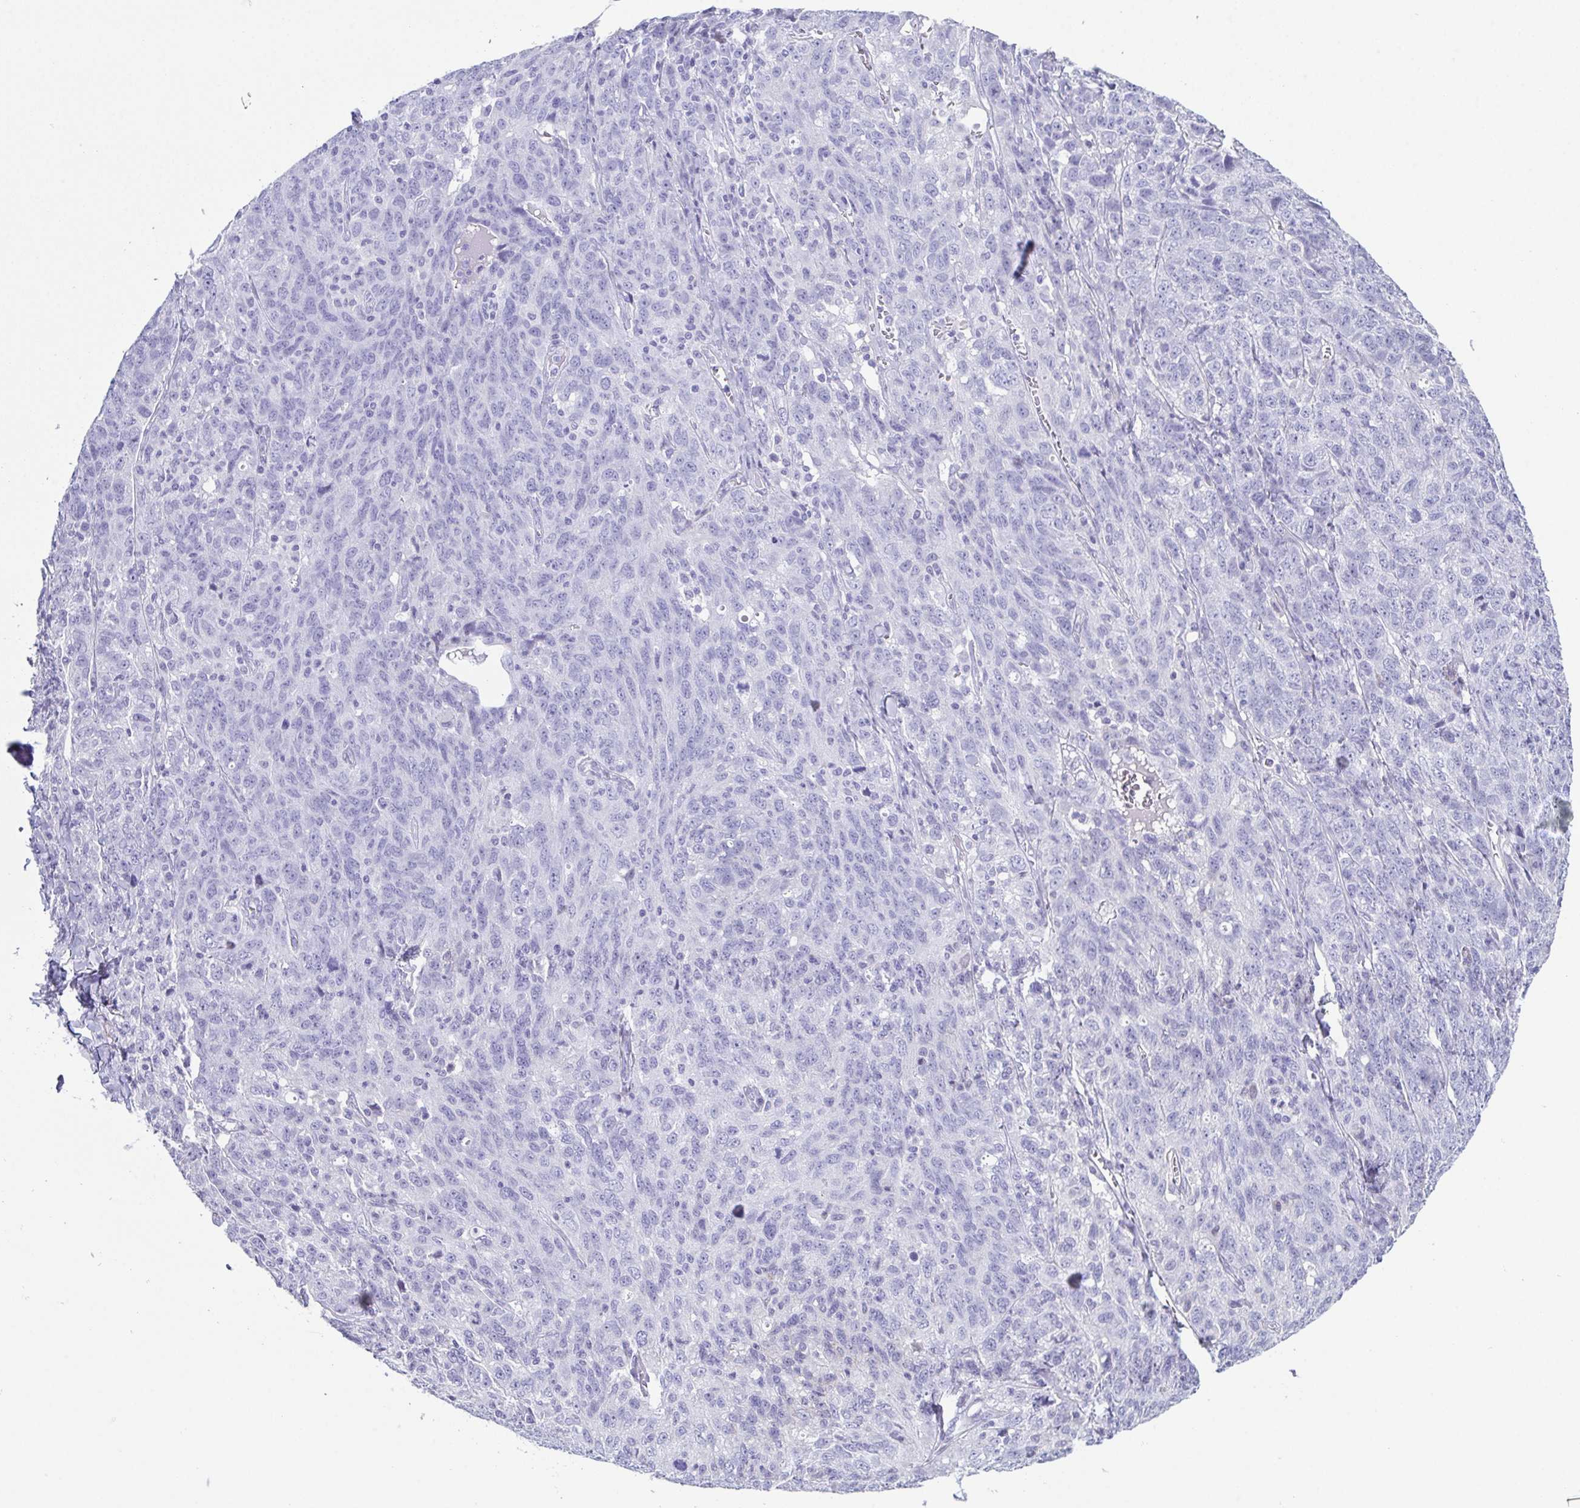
{"staining": {"intensity": "negative", "quantity": "none", "location": "none"}, "tissue": "ovarian cancer", "cell_type": "Tumor cells", "image_type": "cancer", "snomed": [{"axis": "morphology", "description": "Cystadenocarcinoma, serous, NOS"}, {"axis": "topography", "description": "Ovary"}], "caption": "Image shows no protein positivity in tumor cells of ovarian cancer (serous cystadenocarcinoma) tissue.", "gene": "TEX19", "patient": {"sex": "female", "age": 71}}